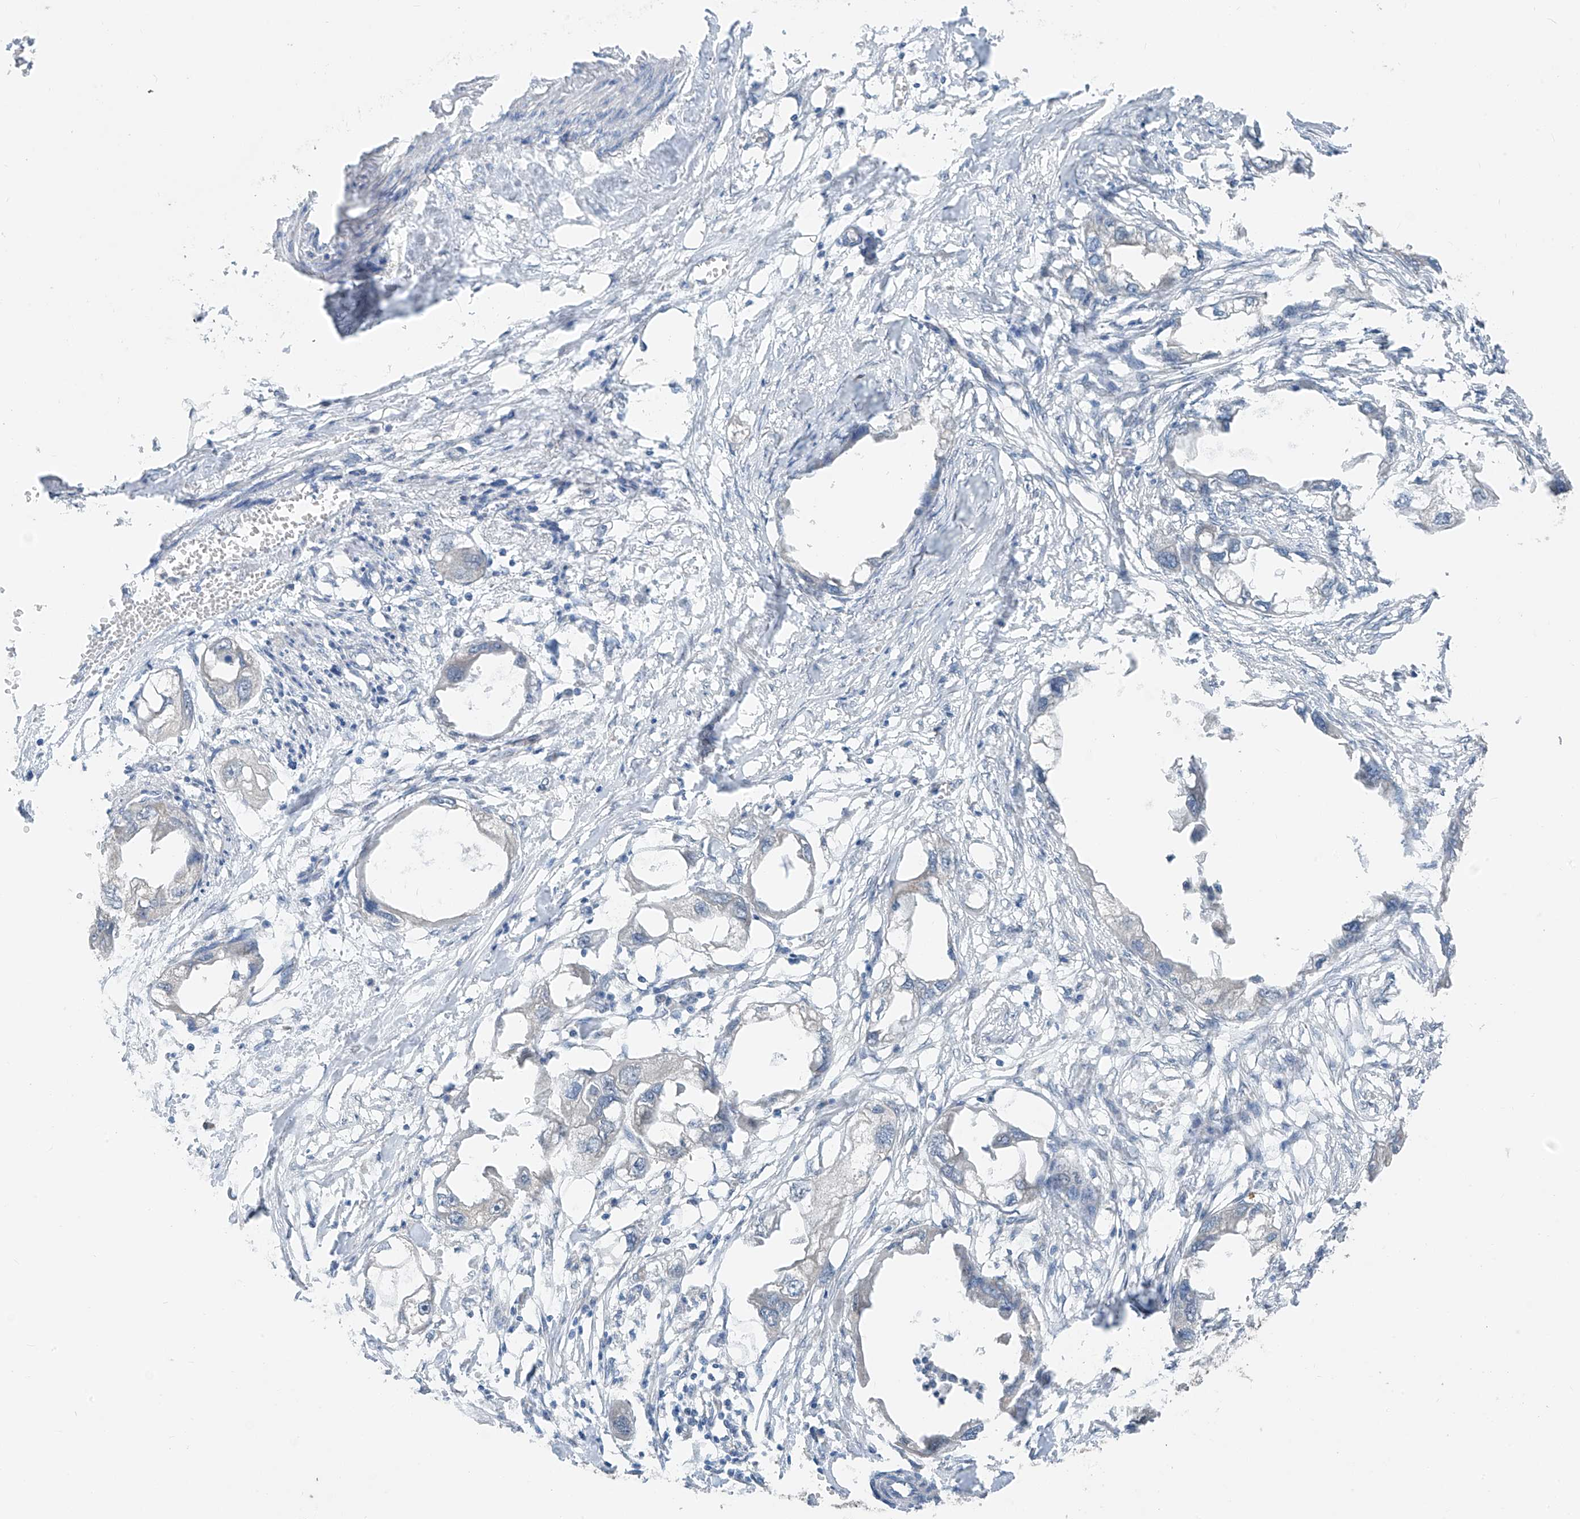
{"staining": {"intensity": "negative", "quantity": "none", "location": "none"}, "tissue": "endometrial cancer", "cell_type": "Tumor cells", "image_type": "cancer", "snomed": [{"axis": "morphology", "description": "Adenocarcinoma, NOS"}, {"axis": "morphology", "description": "Adenocarcinoma, metastatic, NOS"}, {"axis": "topography", "description": "Adipose tissue"}, {"axis": "topography", "description": "Endometrium"}], "caption": "DAB immunohistochemical staining of human endometrial adenocarcinoma demonstrates no significant positivity in tumor cells.", "gene": "RPL4", "patient": {"sex": "female", "age": 67}}